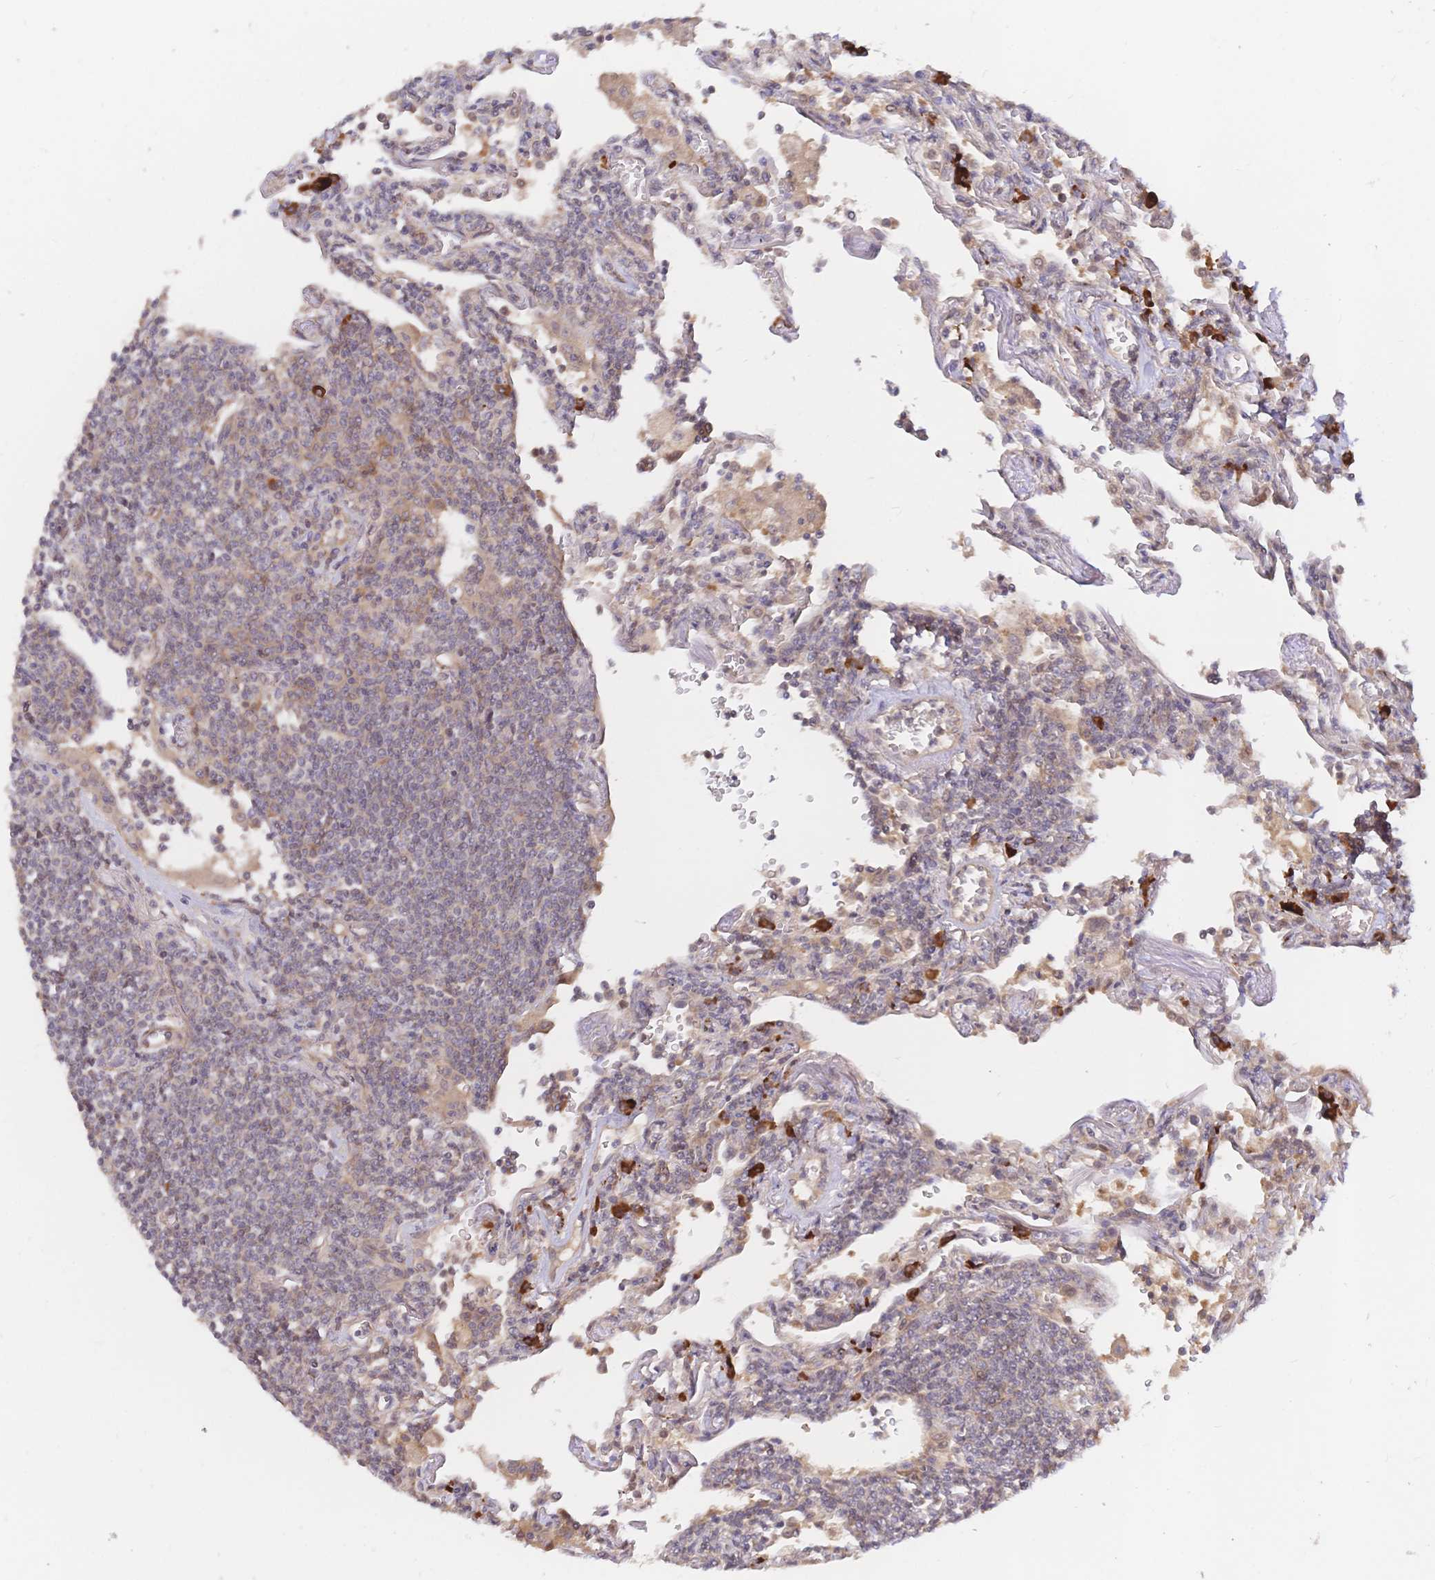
{"staining": {"intensity": "negative", "quantity": "none", "location": "none"}, "tissue": "lymphoma", "cell_type": "Tumor cells", "image_type": "cancer", "snomed": [{"axis": "morphology", "description": "Malignant lymphoma, non-Hodgkin's type, Low grade"}, {"axis": "topography", "description": "Lung"}], "caption": "Immunohistochemistry photomicrograph of low-grade malignant lymphoma, non-Hodgkin's type stained for a protein (brown), which demonstrates no staining in tumor cells. The staining is performed using DAB (3,3'-diaminobenzidine) brown chromogen with nuclei counter-stained in using hematoxylin.", "gene": "LMO4", "patient": {"sex": "female", "age": 71}}